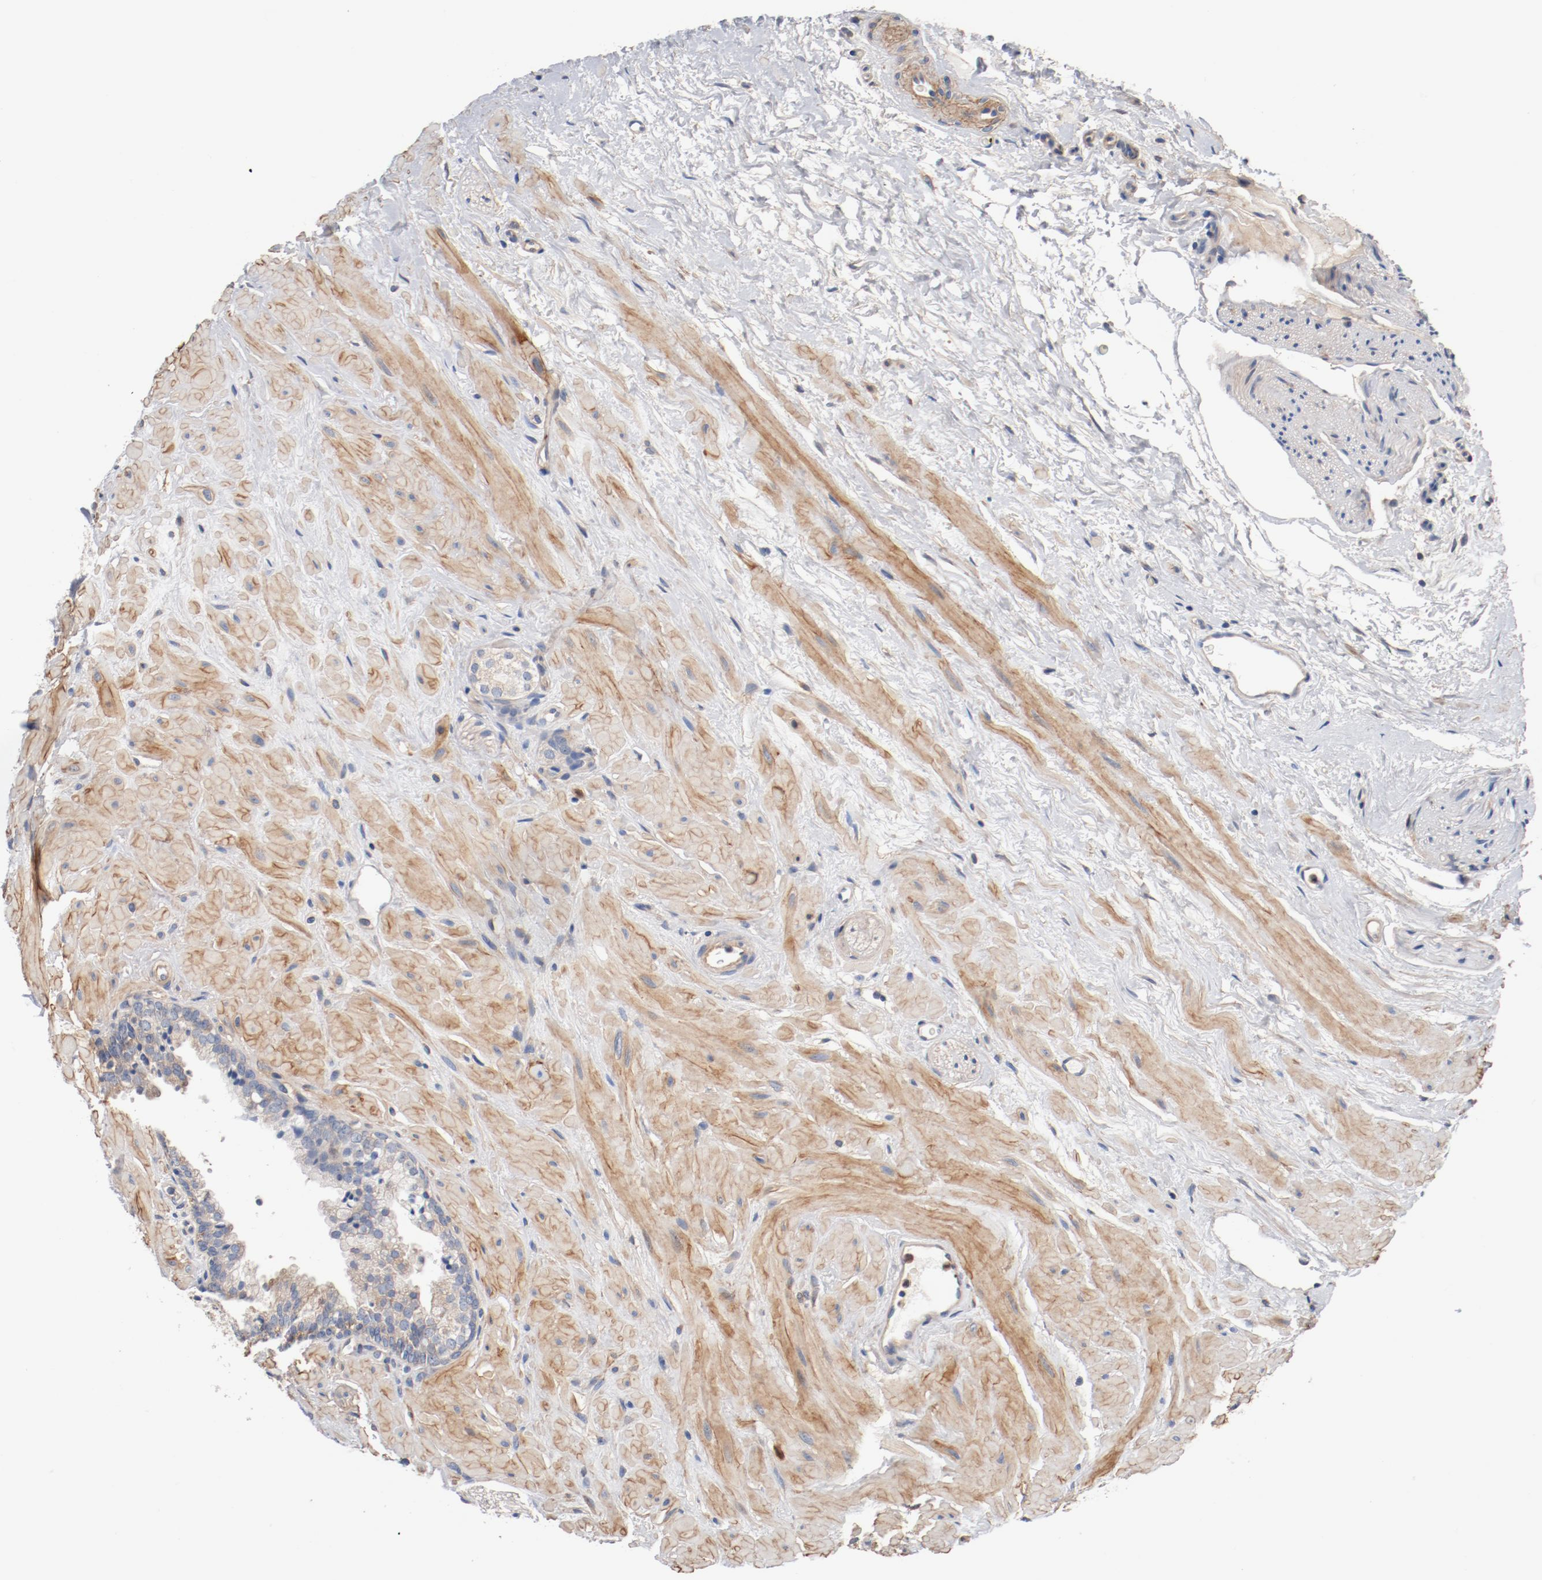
{"staining": {"intensity": "weak", "quantity": "25%-75%", "location": "cytoplasmic/membranous"}, "tissue": "prostate", "cell_type": "Glandular cells", "image_type": "normal", "snomed": [{"axis": "morphology", "description": "Normal tissue, NOS"}, {"axis": "topography", "description": "Prostate"}], "caption": "An image of prostate stained for a protein displays weak cytoplasmic/membranous brown staining in glandular cells.", "gene": "ILK", "patient": {"sex": "male", "age": 60}}